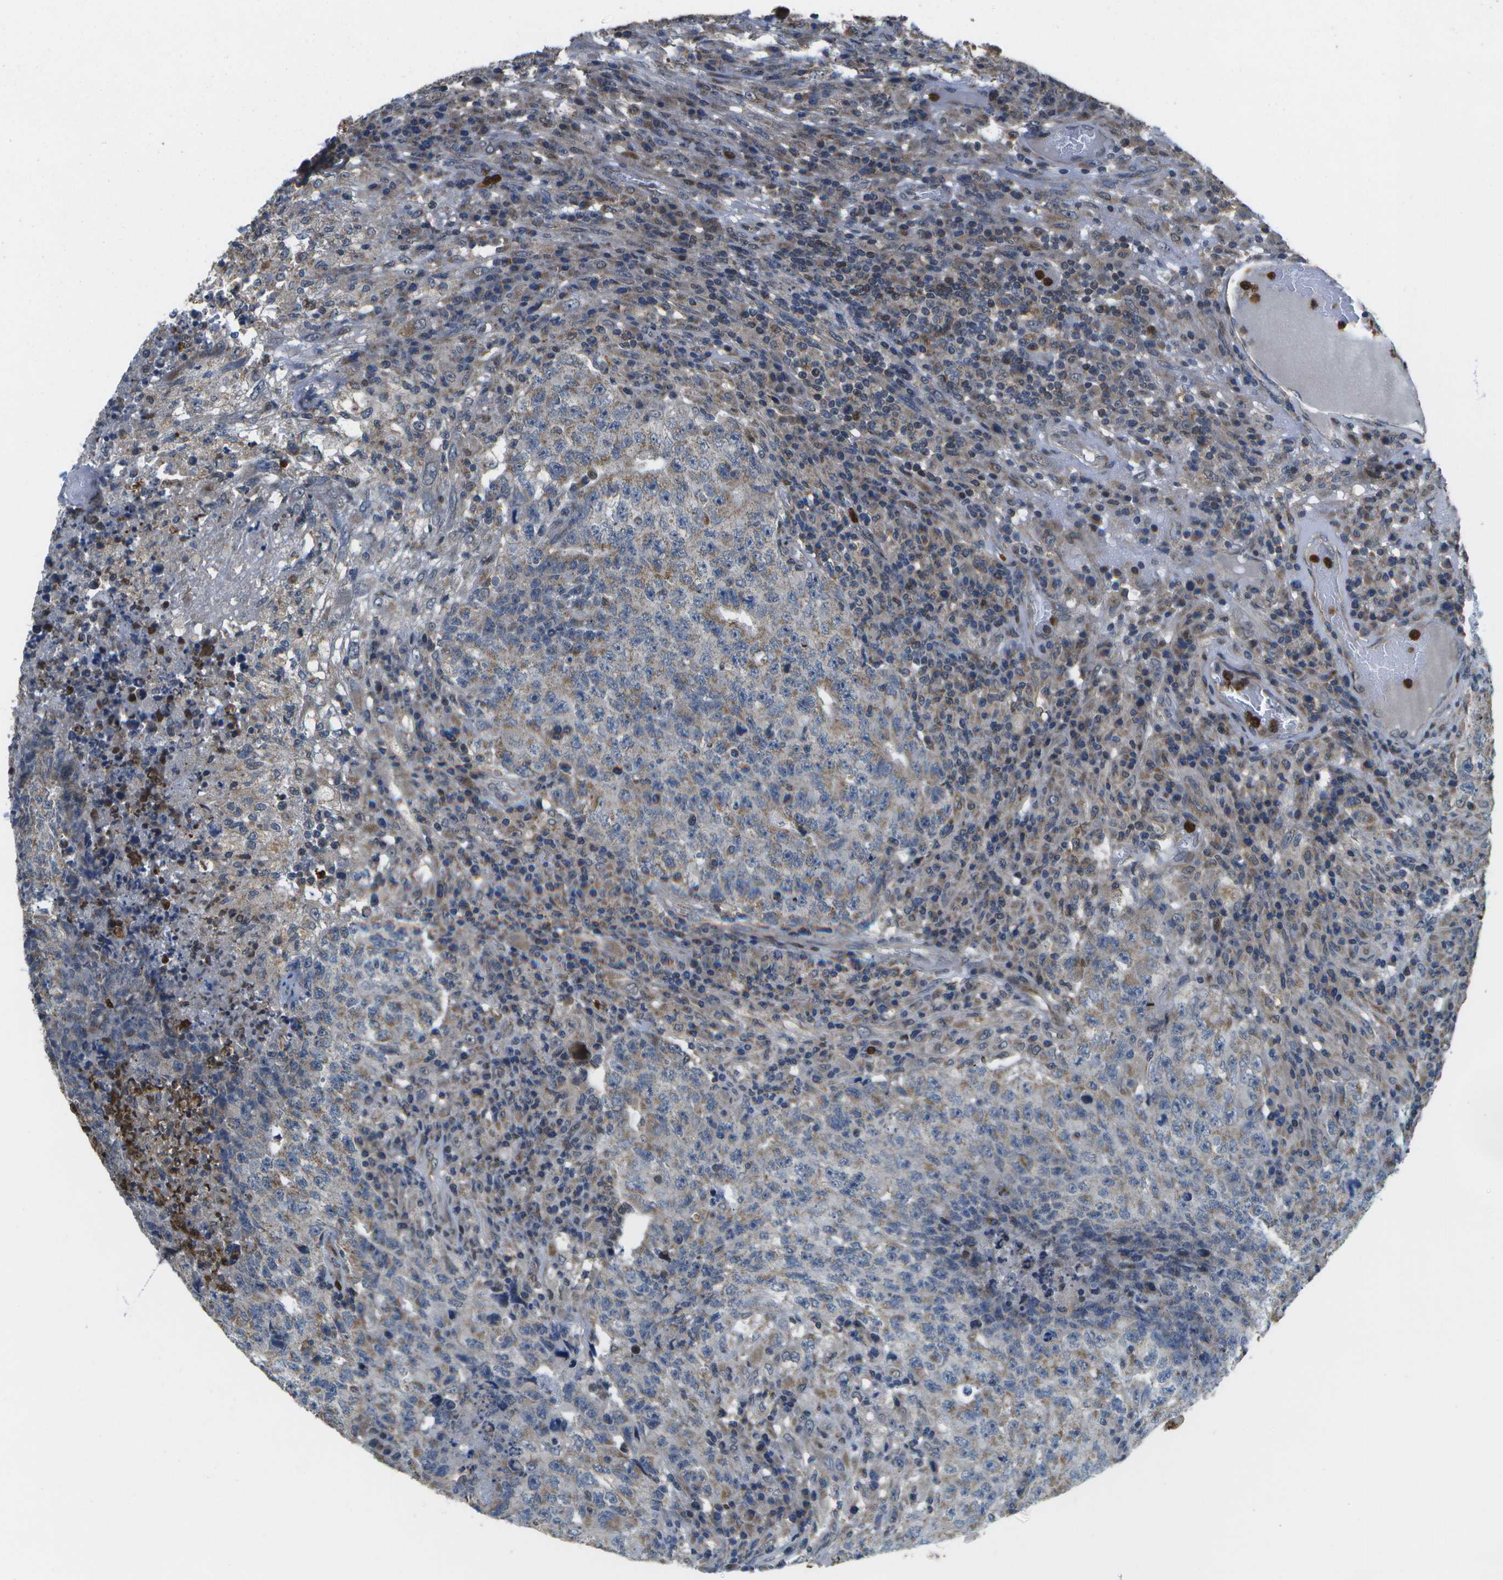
{"staining": {"intensity": "moderate", "quantity": "<25%", "location": "cytoplasmic/membranous"}, "tissue": "testis cancer", "cell_type": "Tumor cells", "image_type": "cancer", "snomed": [{"axis": "morphology", "description": "Necrosis, NOS"}, {"axis": "morphology", "description": "Carcinoma, Embryonal, NOS"}, {"axis": "topography", "description": "Testis"}], "caption": "Immunohistochemistry (IHC) image of neoplastic tissue: embryonal carcinoma (testis) stained using IHC shows low levels of moderate protein expression localized specifically in the cytoplasmic/membranous of tumor cells, appearing as a cytoplasmic/membranous brown color.", "gene": "GALNT15", "patient": {"sex": "male", "age": 19}}